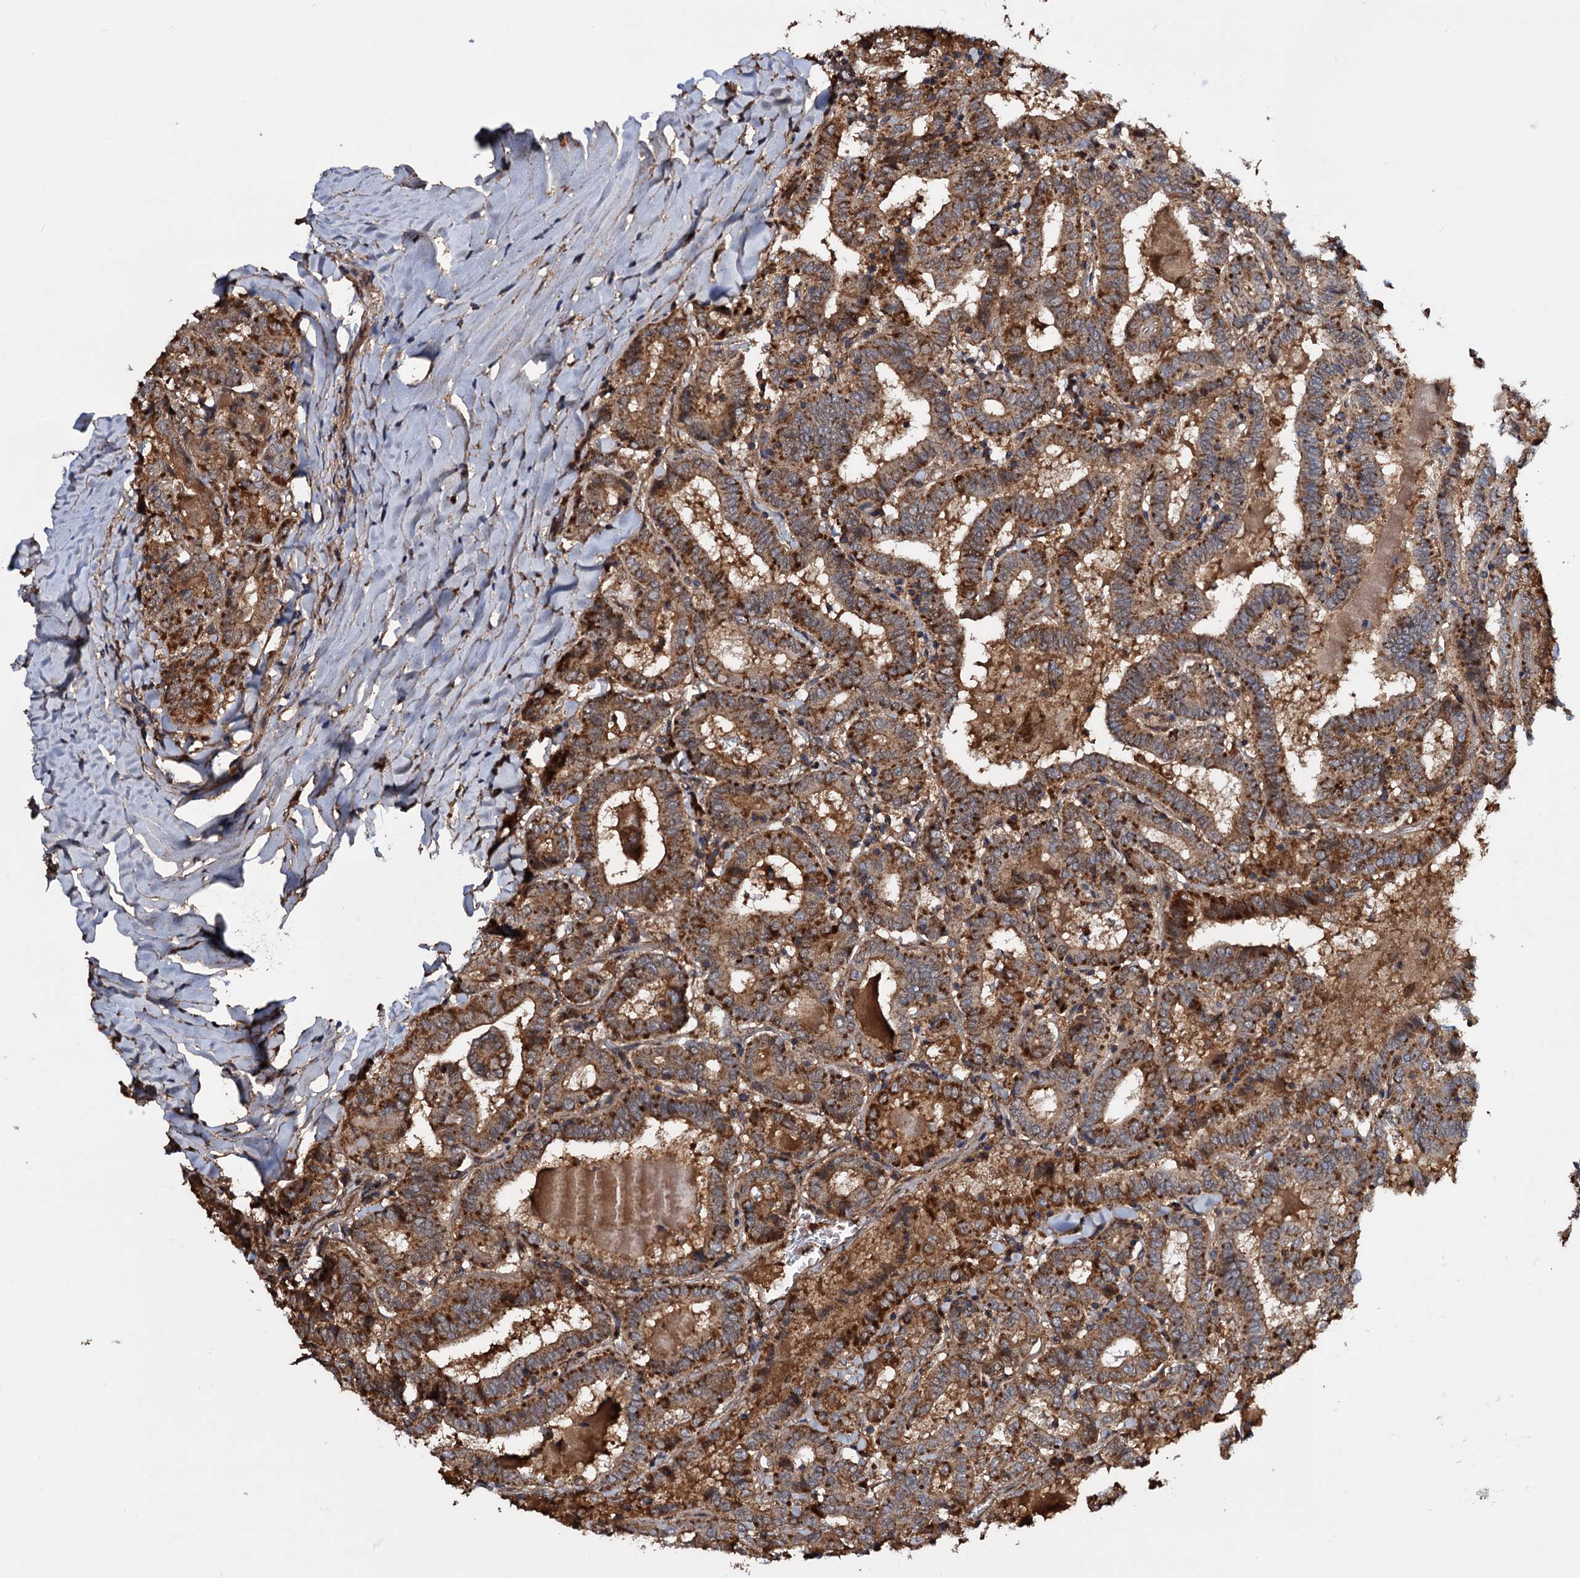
{"staining": {"intensity": "moderate", "quantity": ">75%", "location": "cytoplasmic/membranous"}, "tissue": "thyroid cancer", "cell_type": "Tumor cells", "image_type": "cancer", "snomed": [{"axis": "morphology", "description": "Papillary adenocarcinoma, NOS"}, {"axis": "topography", "description": "Thyroid gland"}], "caption": "Moderate cytoplasmic/membranous expression for a protein is seen in approximately >75% of tumor cells of thyroid papillary adenocarcinoma using immunohistochemistry.", "gene": "MRPL42", "patient": {"sex": "female", "age": 72}}